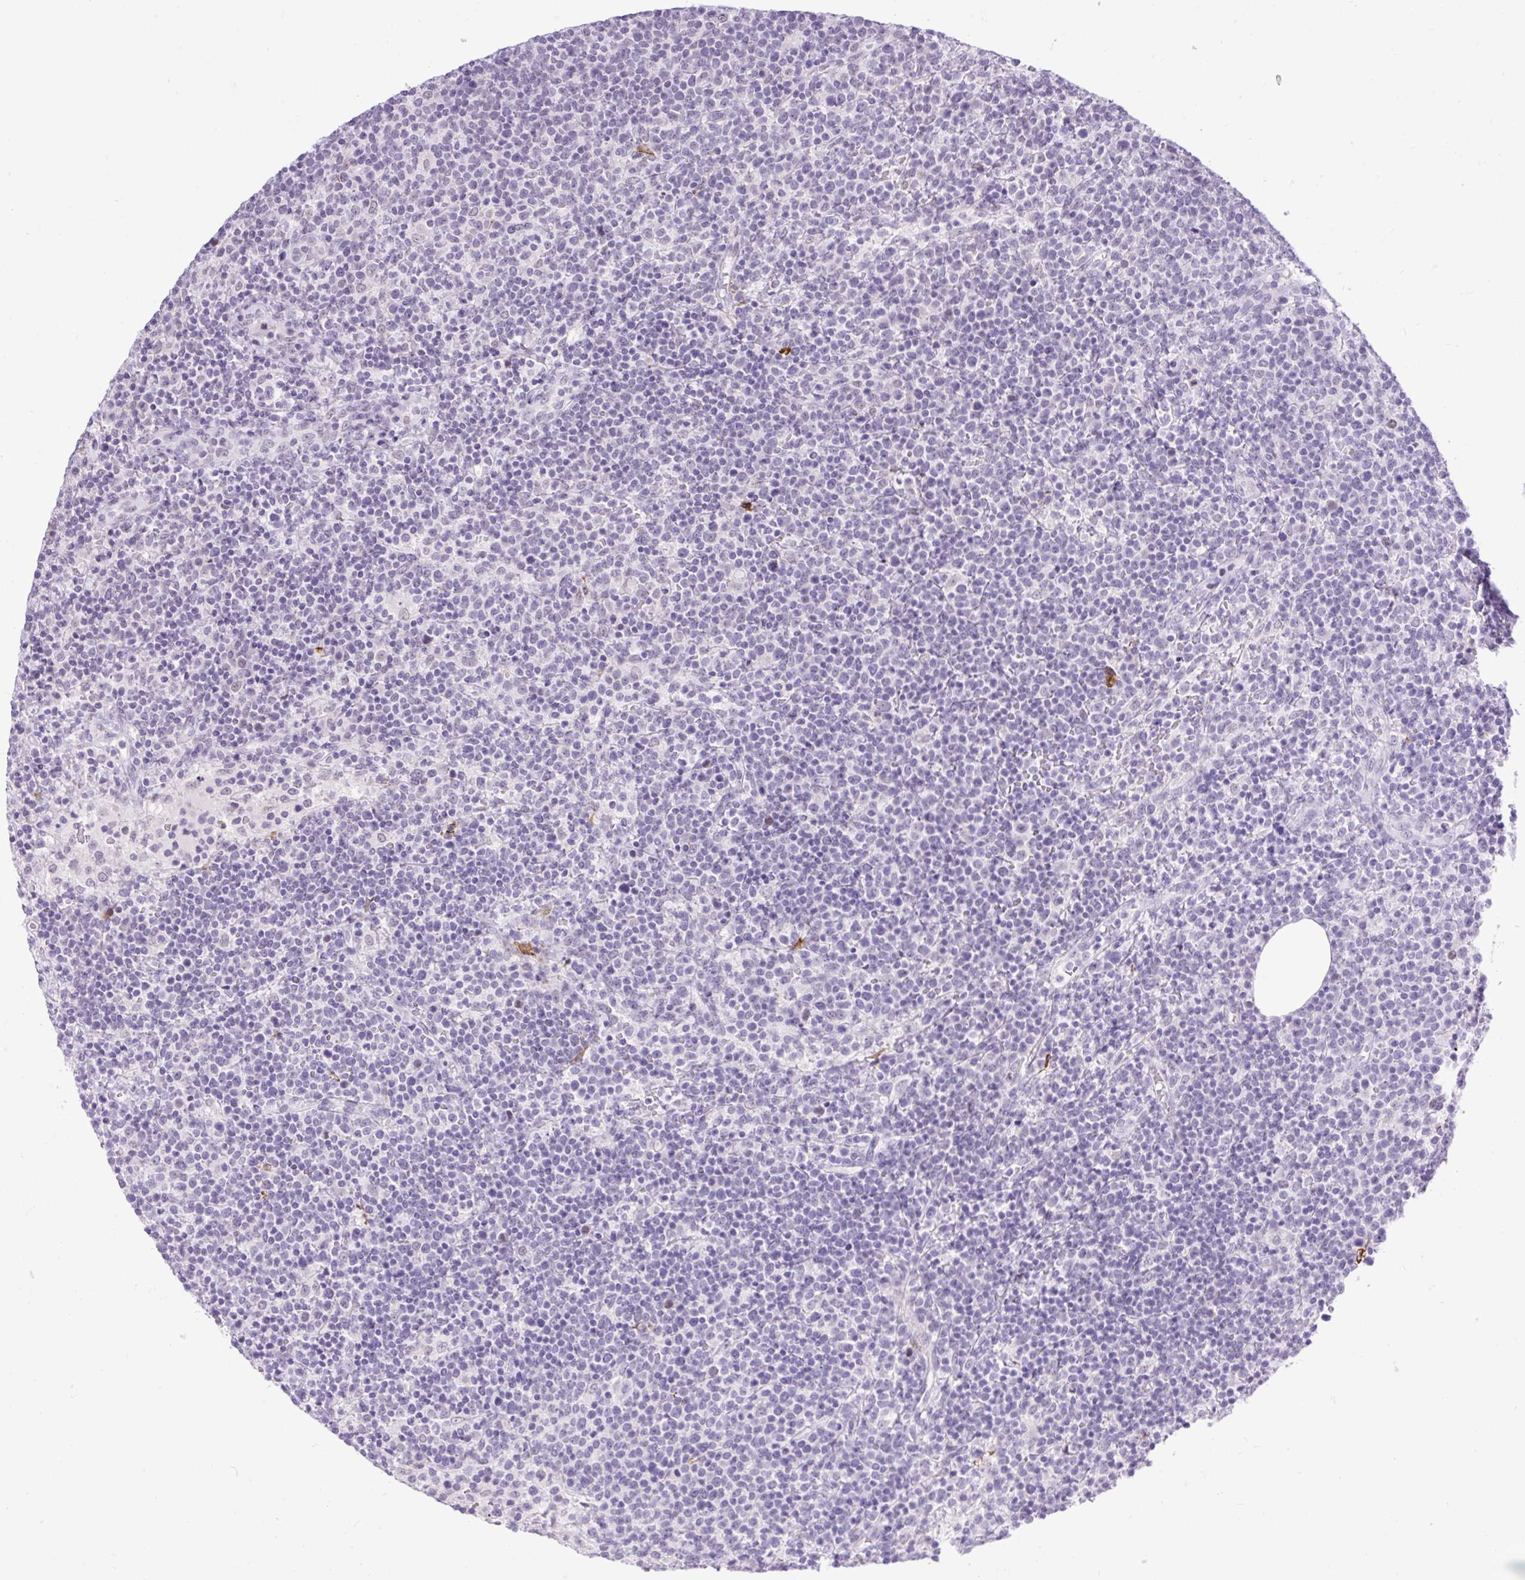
{"staining": {"intensity": "negative", "quantity": "none", "location": "none"}, "tissue": "lymphoma", "cell_type": "Tumor cells", "image_type": "cancer", "snomed": [{"axis": "morphology", "description": "Malignant lymphoma, non-Hodgkin's type, High grade"}, {"axis": "topography", "description": "Lymph node"}], "caption": "A high-resolution histopathology image shows IHC staining of lymphoma, which demonstrates no significant expression in tumor cells.", "gene": "WNT10B", "patient": {"sex": "male", "age": 61}}